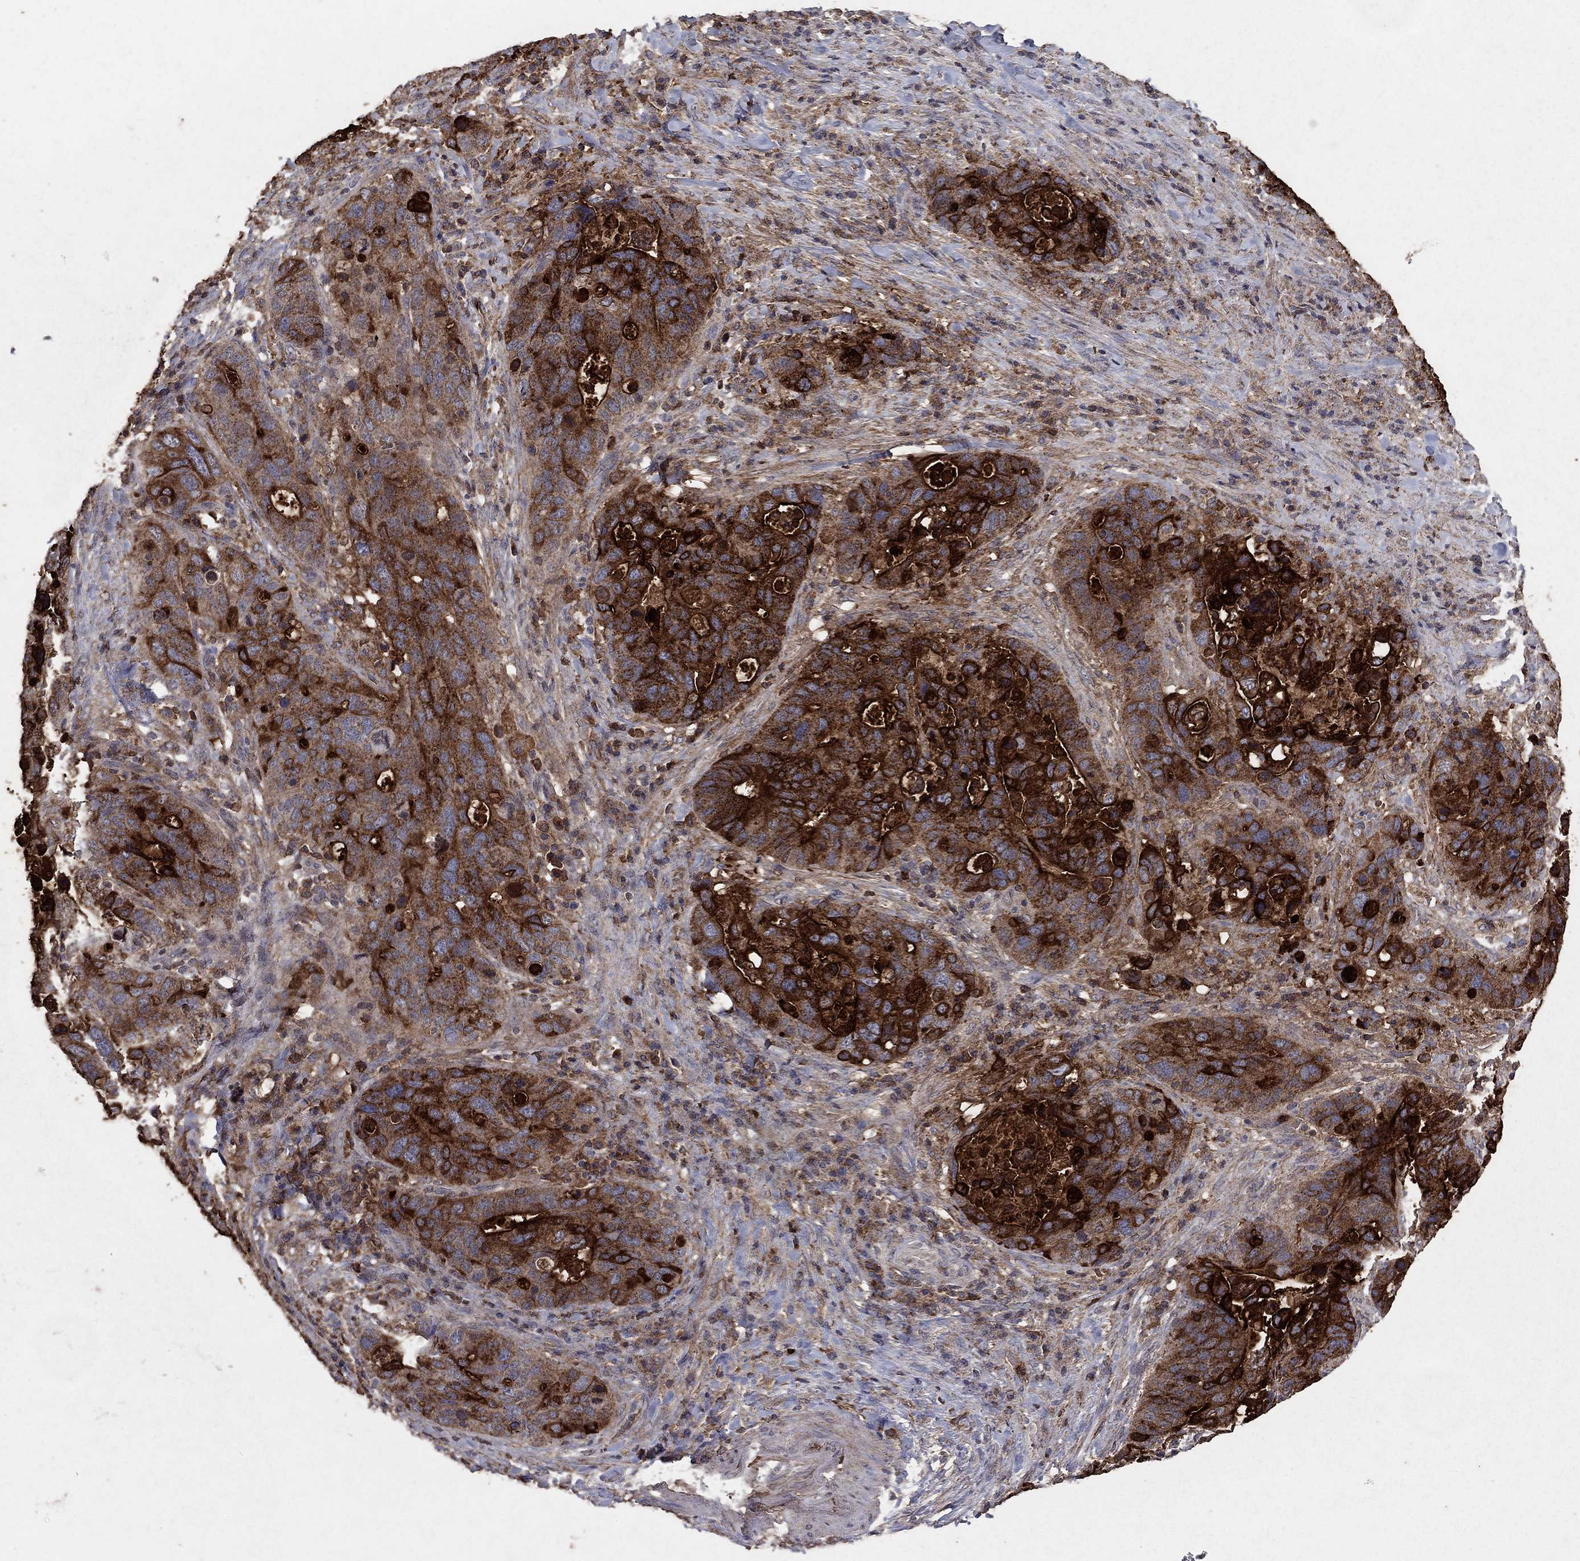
{"staining": {"intensity": "strong", "quantity": "25%-75%", "location": "cytoplasmic/membranous,nuclear"}, "tissue": "stomach cancer", "cell_type": "Tumor cells", "image_type": "cancer", "snomed": [{"axis": "morphology", "description": "Adenocarcinoma, NOS"}, {"axis": "topography", "description": "Stomach"}], "caption": "Immunohistochemical staining of stomach cancer (adenocarcinoma) reveals high levels of strong cytoplasmic/membranous and nuclear protein expression in about 25%-75% of tumor cells.", "gene": "CD24", "patient": {"sex": "male", "age": 54}}